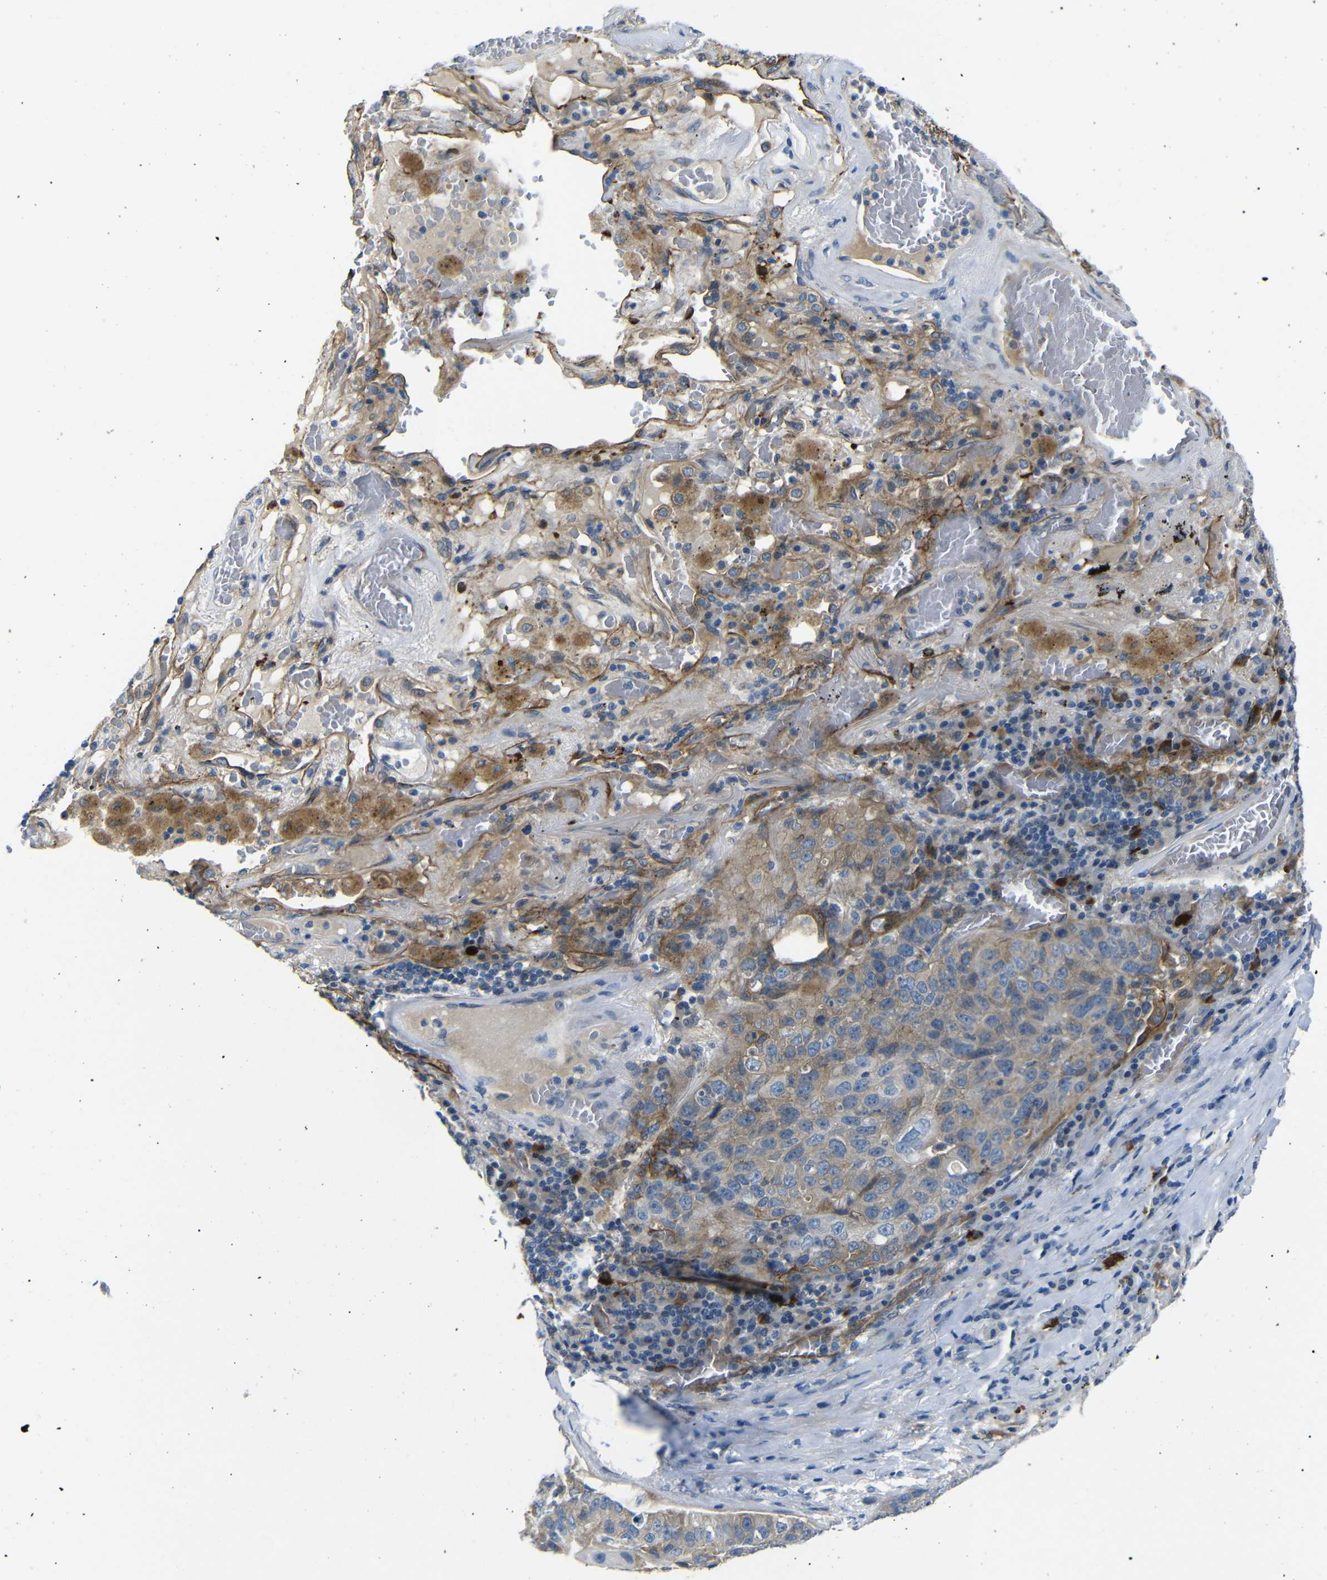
{"staining": {"intensity": "weak", "quantity": ">75%", "location": "cytoplasmic/membranous"}, "tissue": "lung cancer", "cell_type": "Tumor cells", "image_type": "cancer", "snomed": [{"axis": "morphology", "description": "Squamous cell carcinoma, NOS"}, {"axis": "topography", "description": "Lung"}], "caption": "Immunohistochemical staining of human lung cancer demonstrates low levels of weak cytoplasmic/membranous expression in about >75% of tumor cells.", "gene": "MYO1B", "patient": {"sex": "male", "age": 57}}